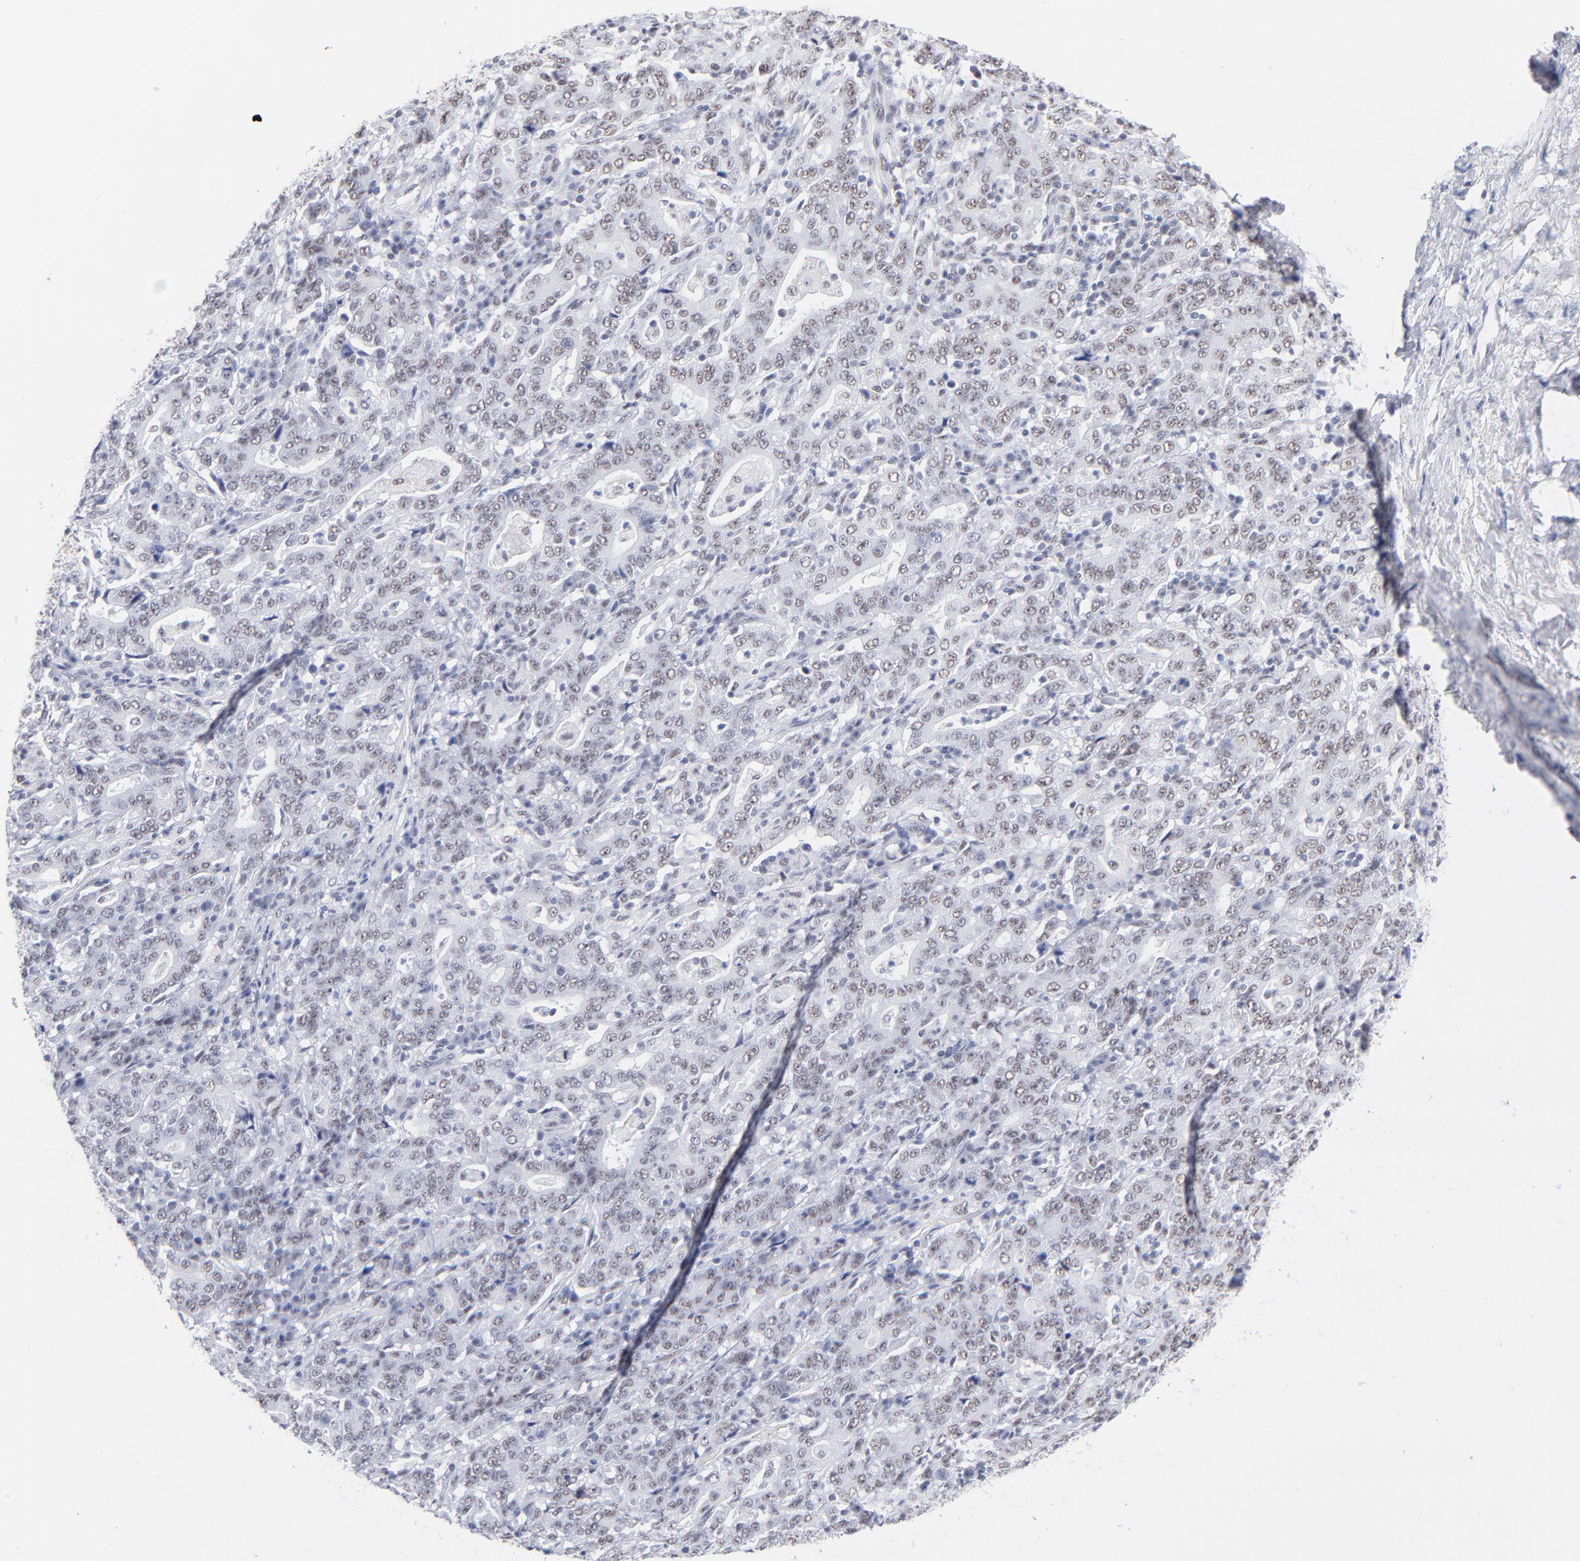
{"staining": {"intensity": "weak", "quantity": "25%-75%", "location": "nuclear"}, "tissue": "stomach cancer", "cell_type": "Tumor cells", "image_type": "cancer", "snomed": [{"axis": "morphology", "description": "Normal tissue, NOS"}, {"axis": "morphology", "description": "Adenocarcinoma, NOS"}, {"axis": "topography", "description": "Stomach, upper"}, {"axis": "topography", "description": "Stomach"}], "caption": "Stomach adenocarcinoma stained with DAB (3,3'-diaminobenzidine) immunohistochemistry exhibits low levels of weak nuclear expression in about 25%-75% of tumor cells.", "gene": "SNRPB", "patient": {"sex": "male", "age": 59}}